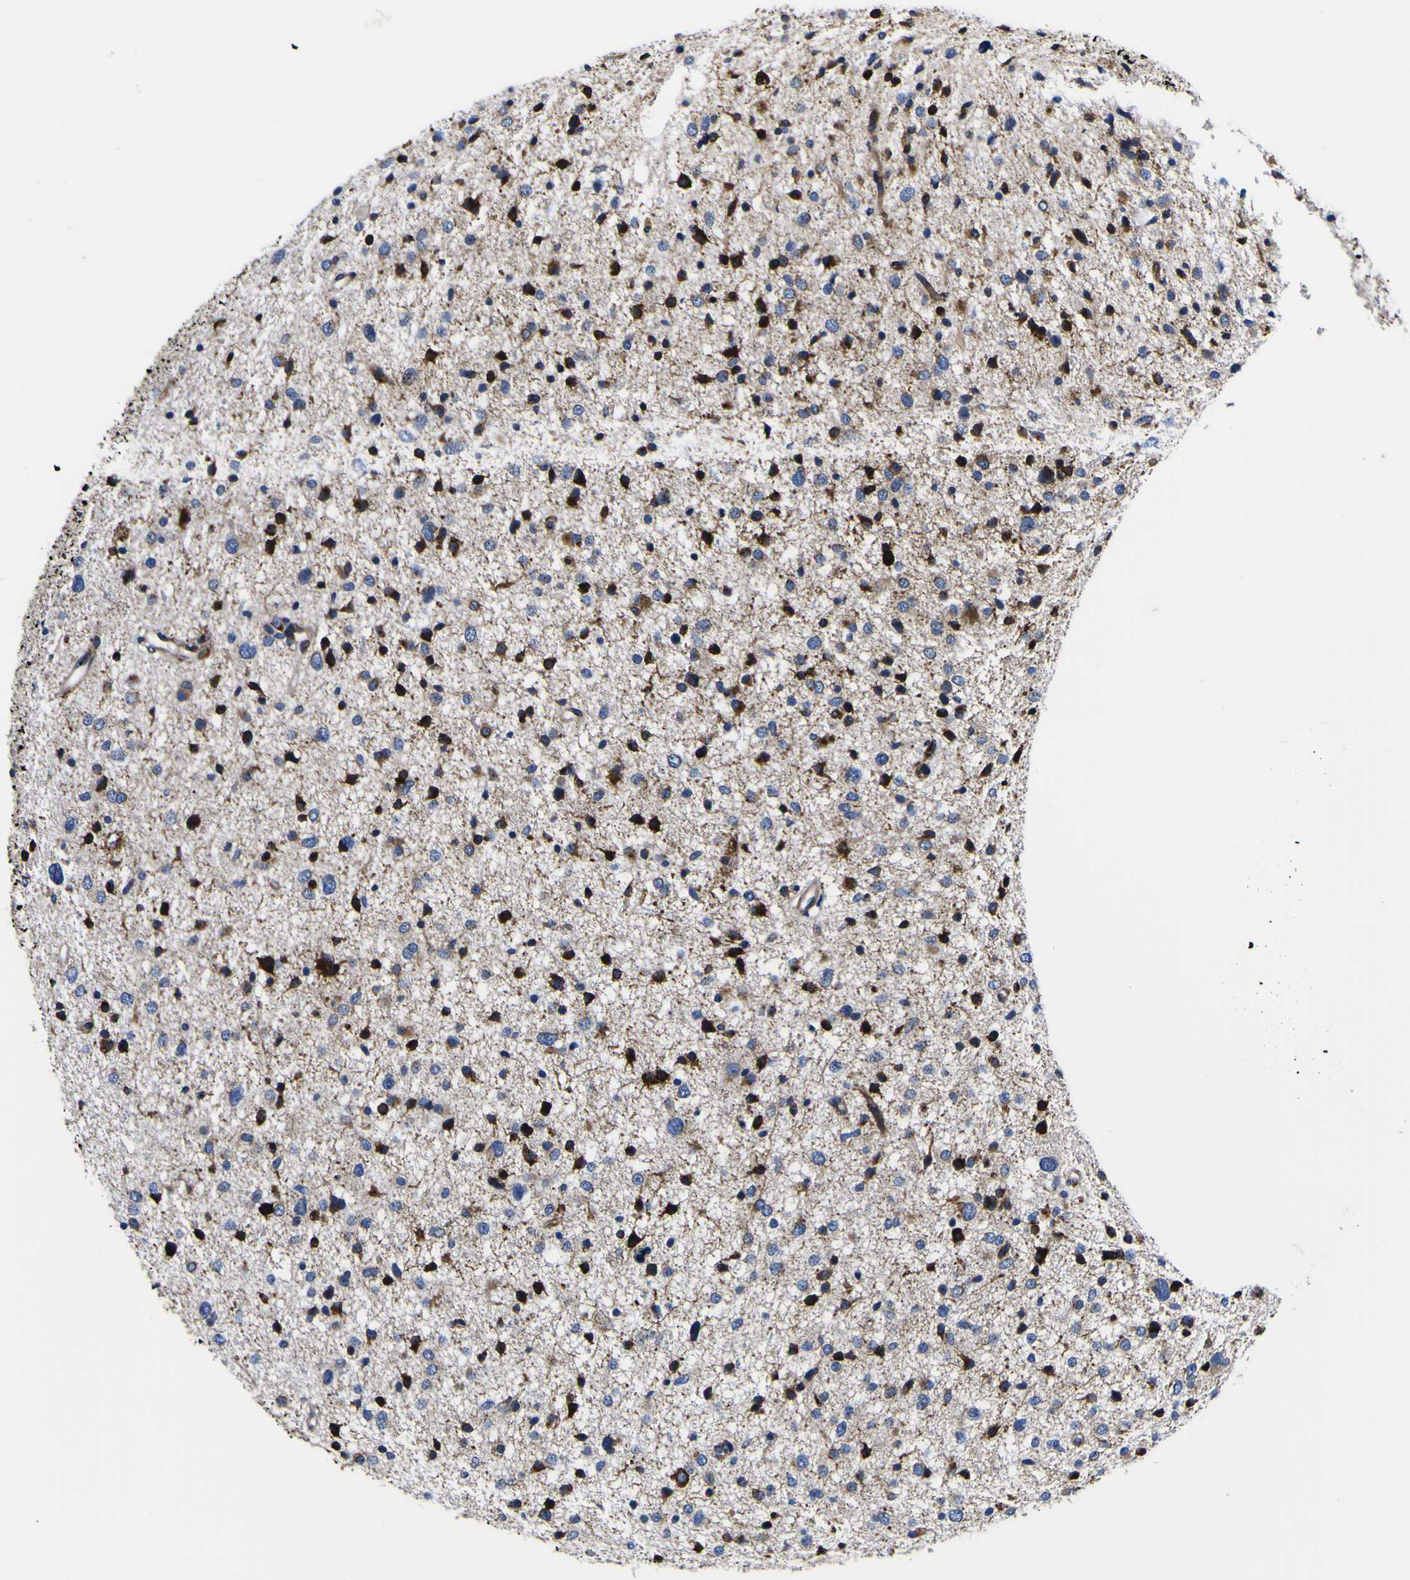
{"staining": {"intensity": "strong", "quantity": "25%-75%", "location": "cytoplasmic/membranous"}, "tissue": "glioma", "cell_type": "Tumor cells", "image_type": "cancer", "snomed": [{"axis": "morphology", "description": "Glioma, malignant, Low grade"}, {"axis": "topography", "description": "Brain"}], "caption": "IHC micrograph of neoplastic tissue: human malignant low-grade glioma stained using immunohistochemistry demonstrates high levels of strong protein expression localized specifically in the cytoplasmic/membranous of tumor cells, appearing as a cytoplasmic/membranous brown color.", "gene": "SCD", "patient": {"sex": "female", "age": 37}}